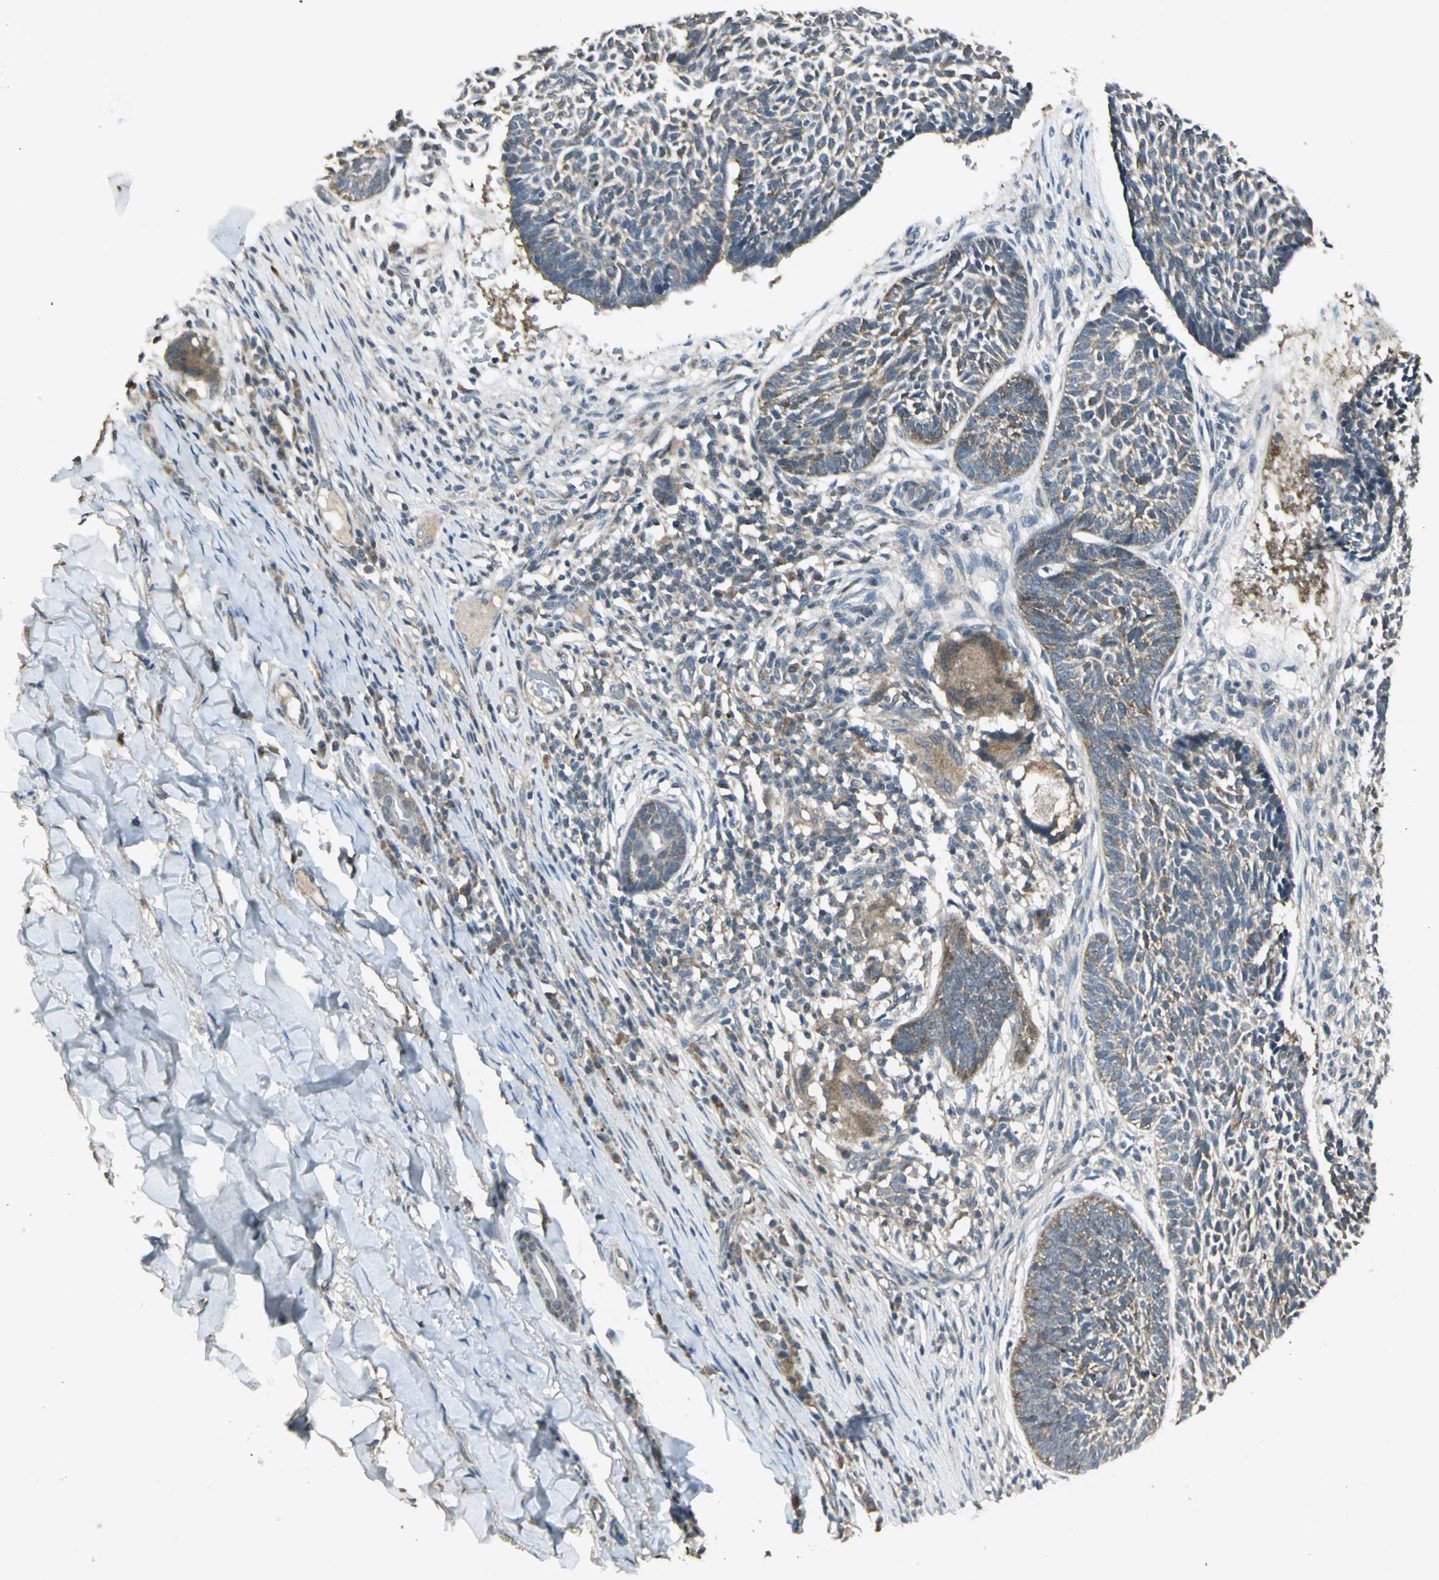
{"staining": {"intensity": "moderate", "quantity": ">75%", "location": "cytoplasmic/membranous"}, "tissue": "skin cancer", "cell_type": "Tumor cells", "image_type": "cancer", "snomed": [{"axis": "morphology", "description": "Normal tissue, NOS"}, {"axis": "morphology", "description": "Basal cell carcinoma"}, {"axis": "topography", "description": "Skin"}], "caption": "IHC (DAB) staining of human skin cancer reveals moderate cytoplasmic/membranous protein positivity in about >75% of tumor cells.", "gene": "MAPK8IP3", "patient": {"sex": "male", "age": 87}}